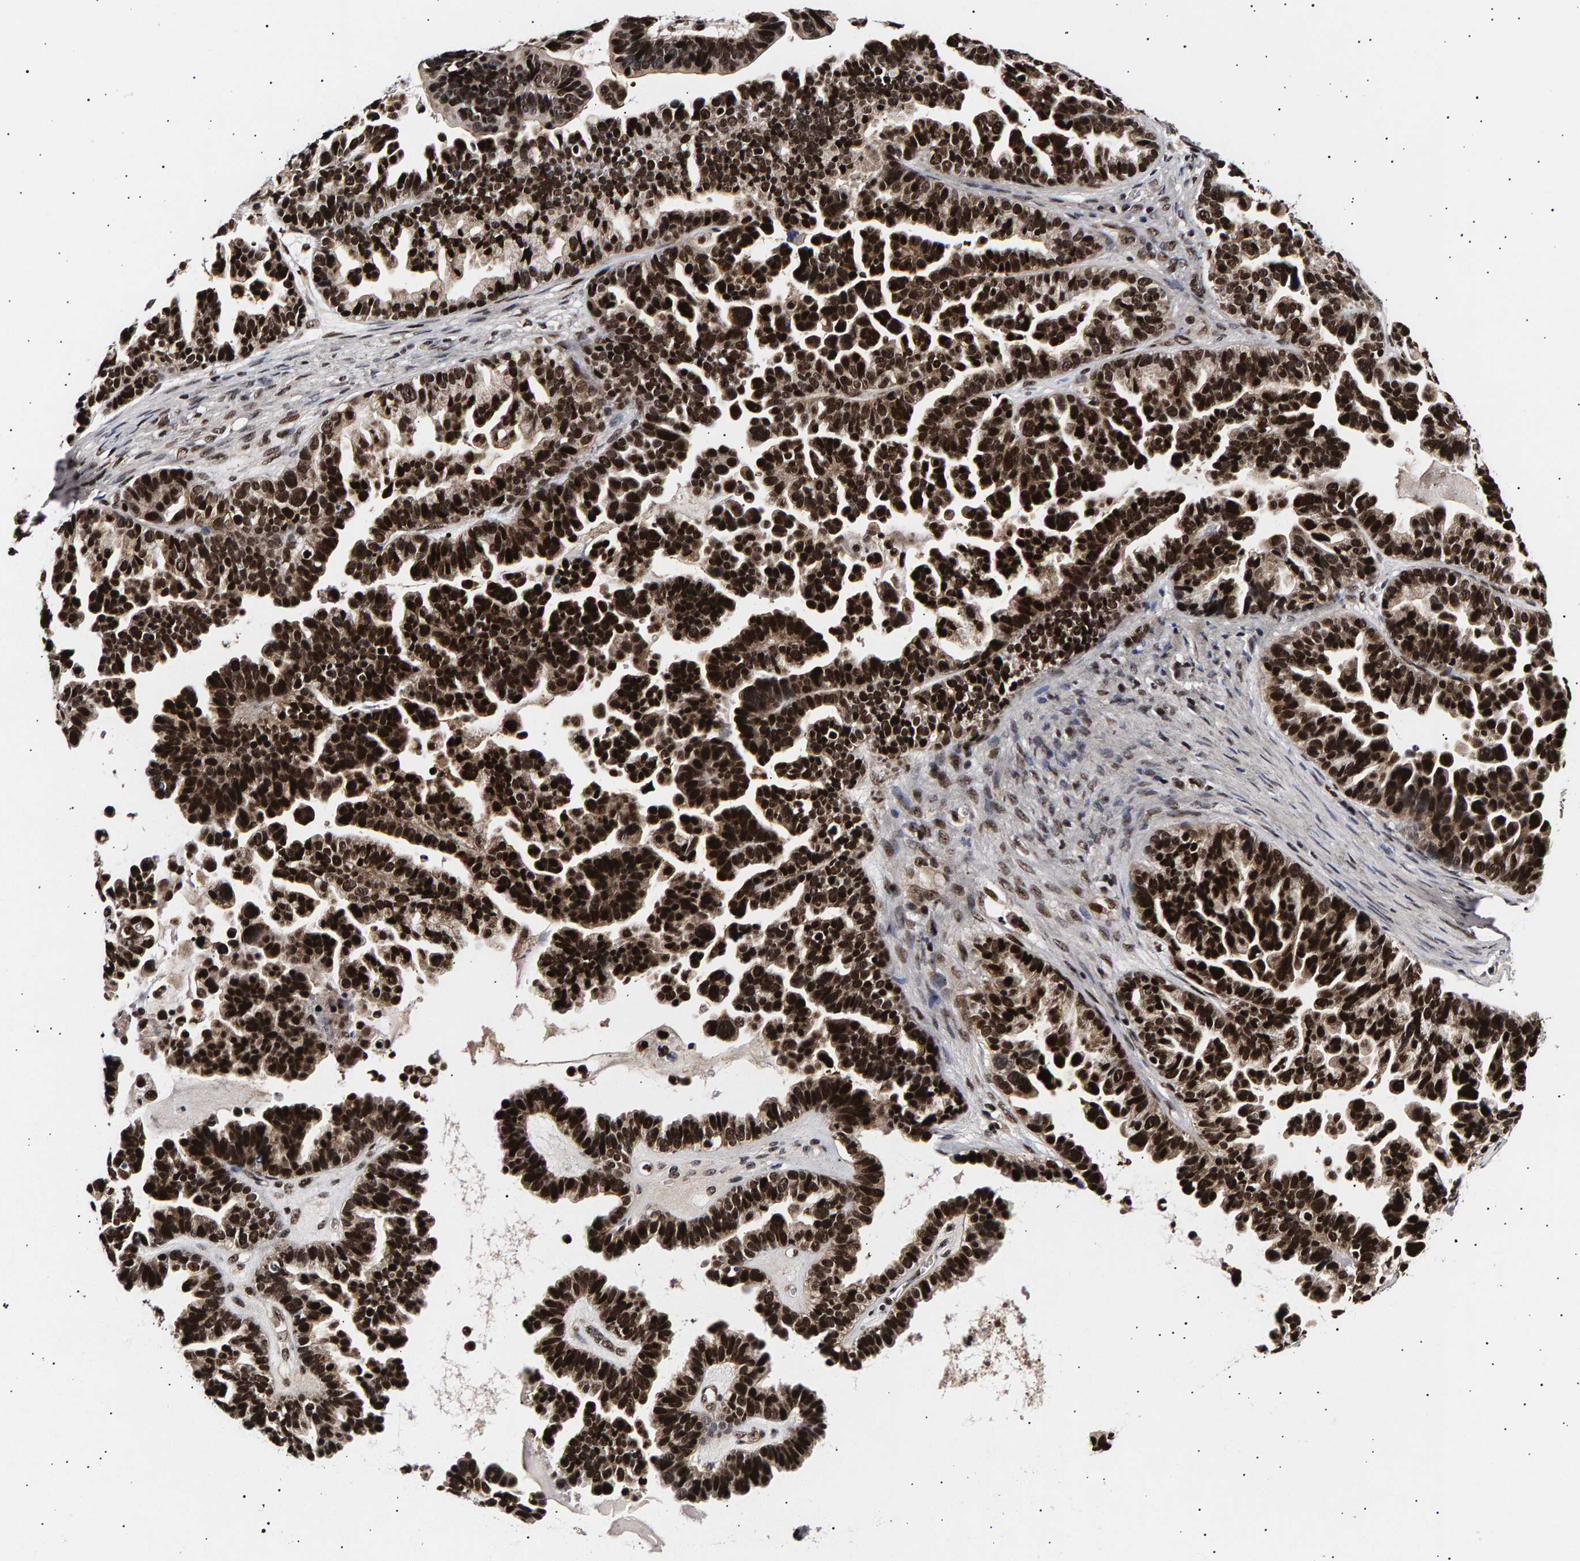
{"staining": {"intensity": "strong", "quantity": ">75%", "location": "nuclear"}, "tissue": "ovarian cancer", "cell_type": "Tumor cells", "image_type": "cancer", "snomed": [{"axis": "morphology", "description": "Cystadenocarcinoma, serous, NOS"}, {"axis": "topography", "description": "Ovary"}], "caption": "Strong nuclear protein expression is identified in about >75% of tumor cells in ovarian cancer (serous cystadenocarcinoma).", "gene": "ANKRD40", "patient": {"sex": "female", "age": 56}}